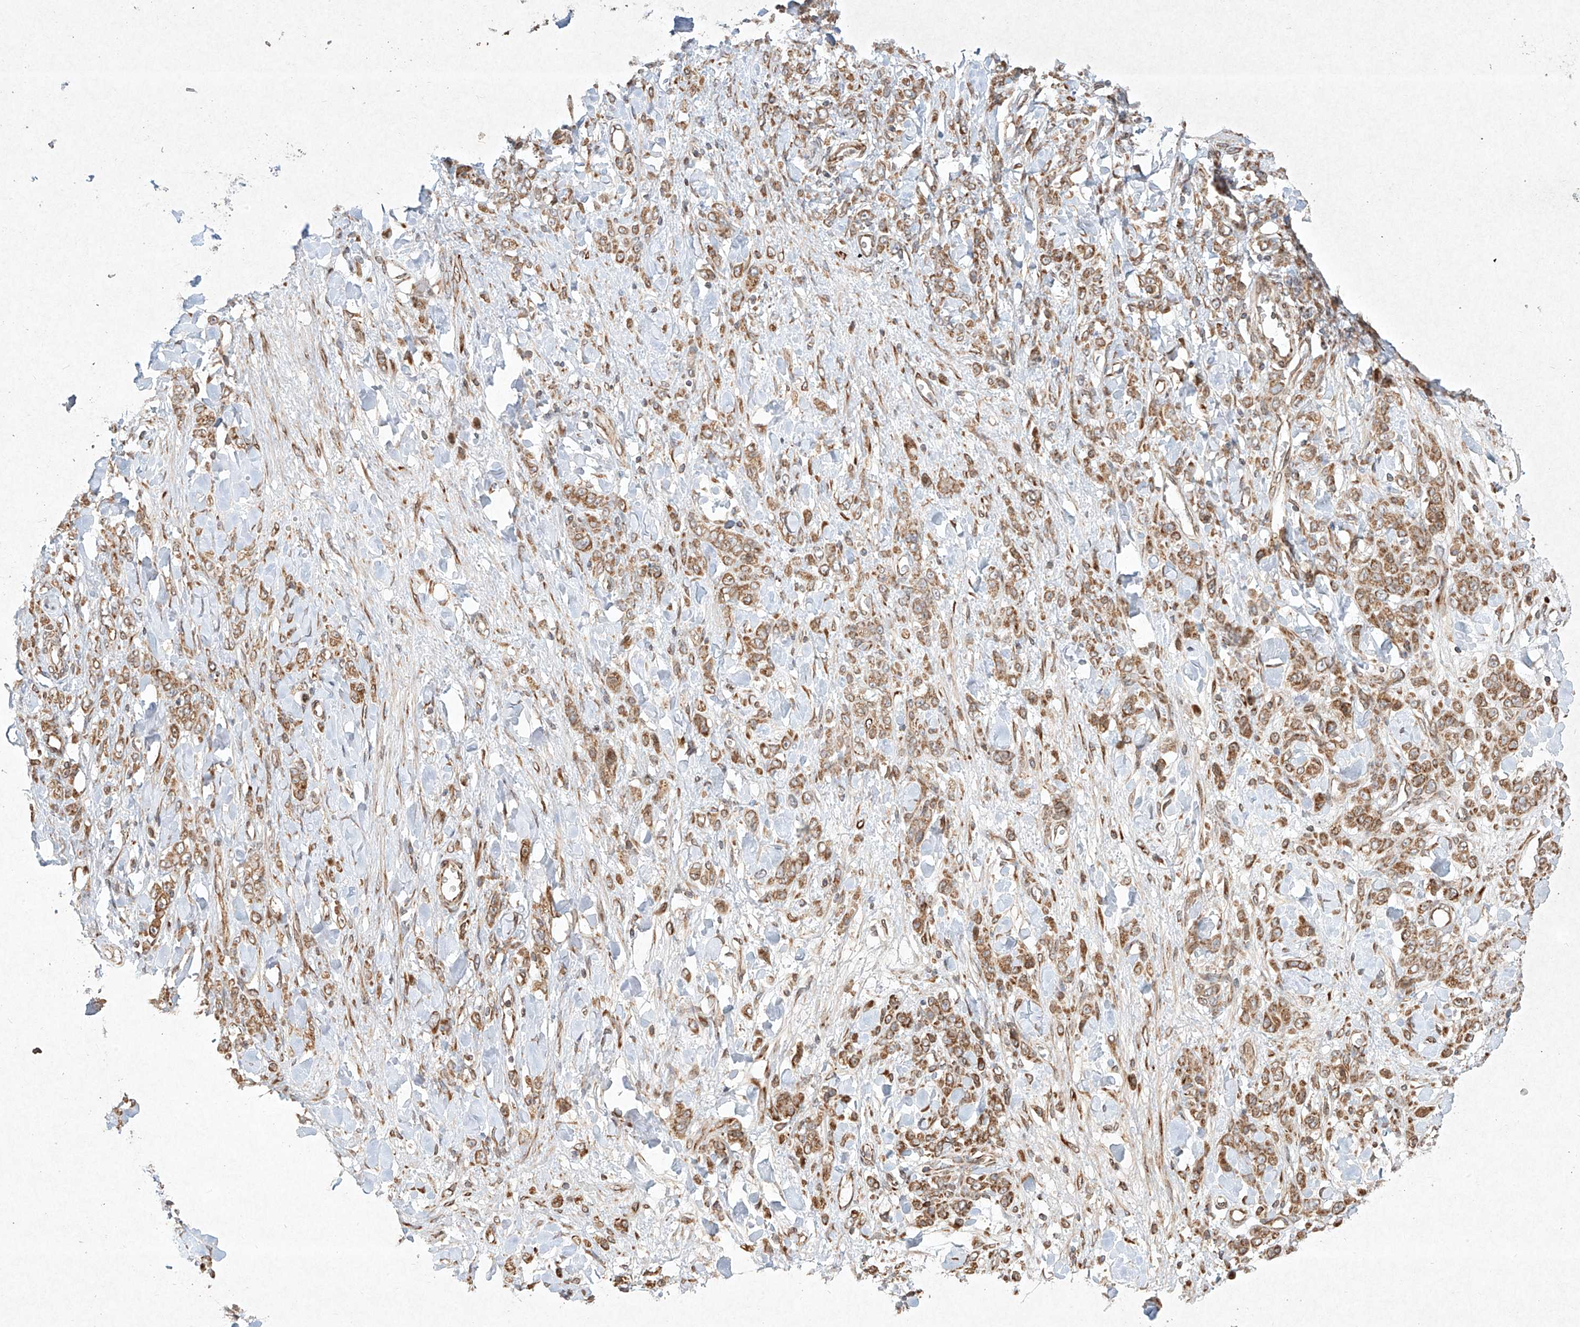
{"staining": {"intensity": "moderate", "quantity": ">75%", "location": "cytoplasmic/membranous"}, "tissue": "stomach cancer", "cell_type": "Tumor cells", "image_type": "cancer", "snomed": [{"axis": "morphology", "description": "Normal tissue, NOS"}, {"axis": "morphology", "description": "Adenocarcinoma, NOS"}, {"axis": "topography", "description": "Stomach"}], "caption": "About >75% of tumor cells in adenocarcinoma (stomach) exhibit moderate cytoplasmic/membranous protein staining as visualized by brown immunohistochemical staining.", "gene": "SEMA3B", "patient": {"sex": "male", "age": 82}}